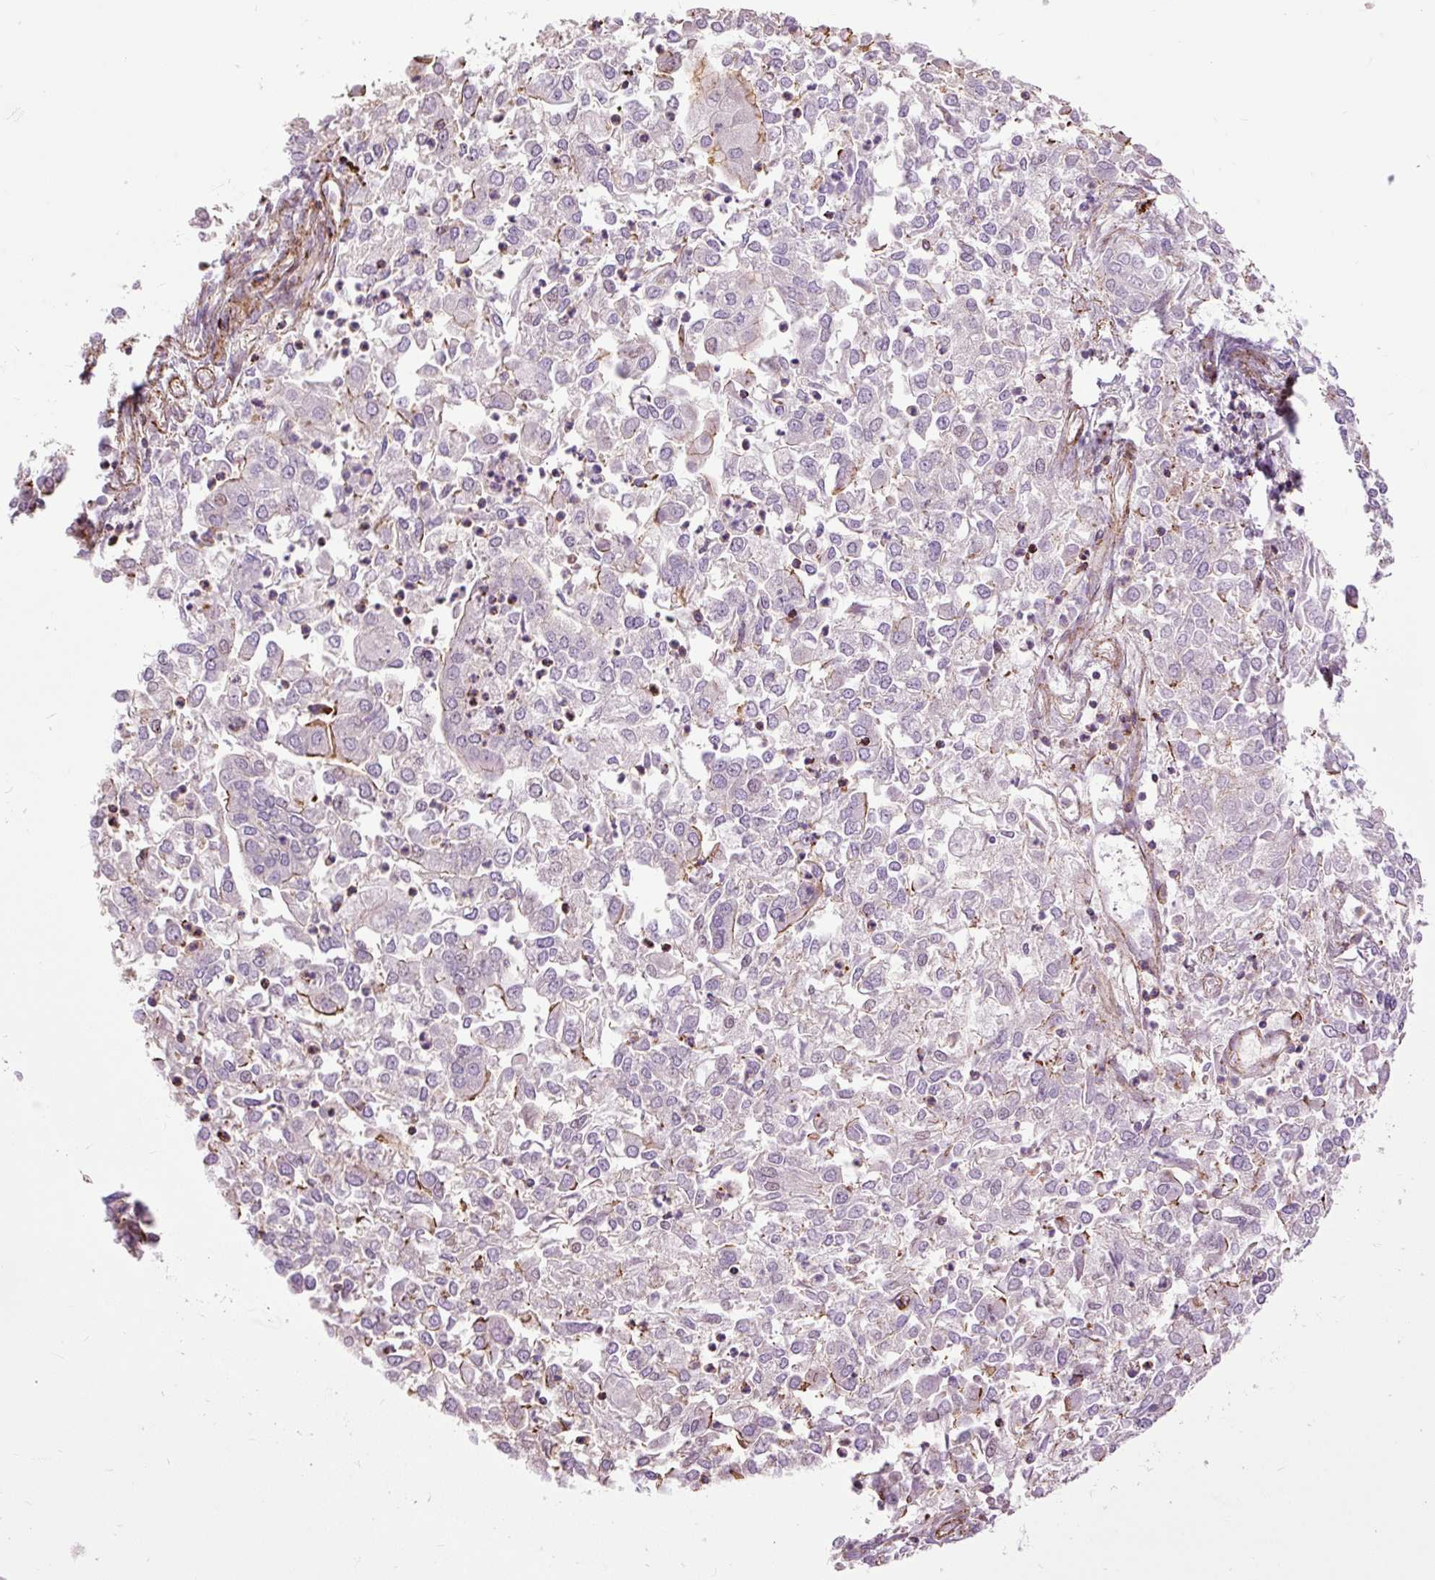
{"staining": {"intensity": "weak", "quantity": "<25%", "location": "cytoplasmic/membranous"}, "tissue": "endometrial cancer", "cell_type": "Tumor cells", "image_type": "cancer", "snomed": [{"axis": "morphology", "description": "Adenocarcinoma, NOS"}, {"axis": "topography", "description": "Endometrium"}], "caption": "Human endometrial cancer stained for a protein using immunohistochemistry (IHC) shows no staining in tumor cells.", "gene": "ZNF197", "patient": {"sex": "female", "age": 57}}